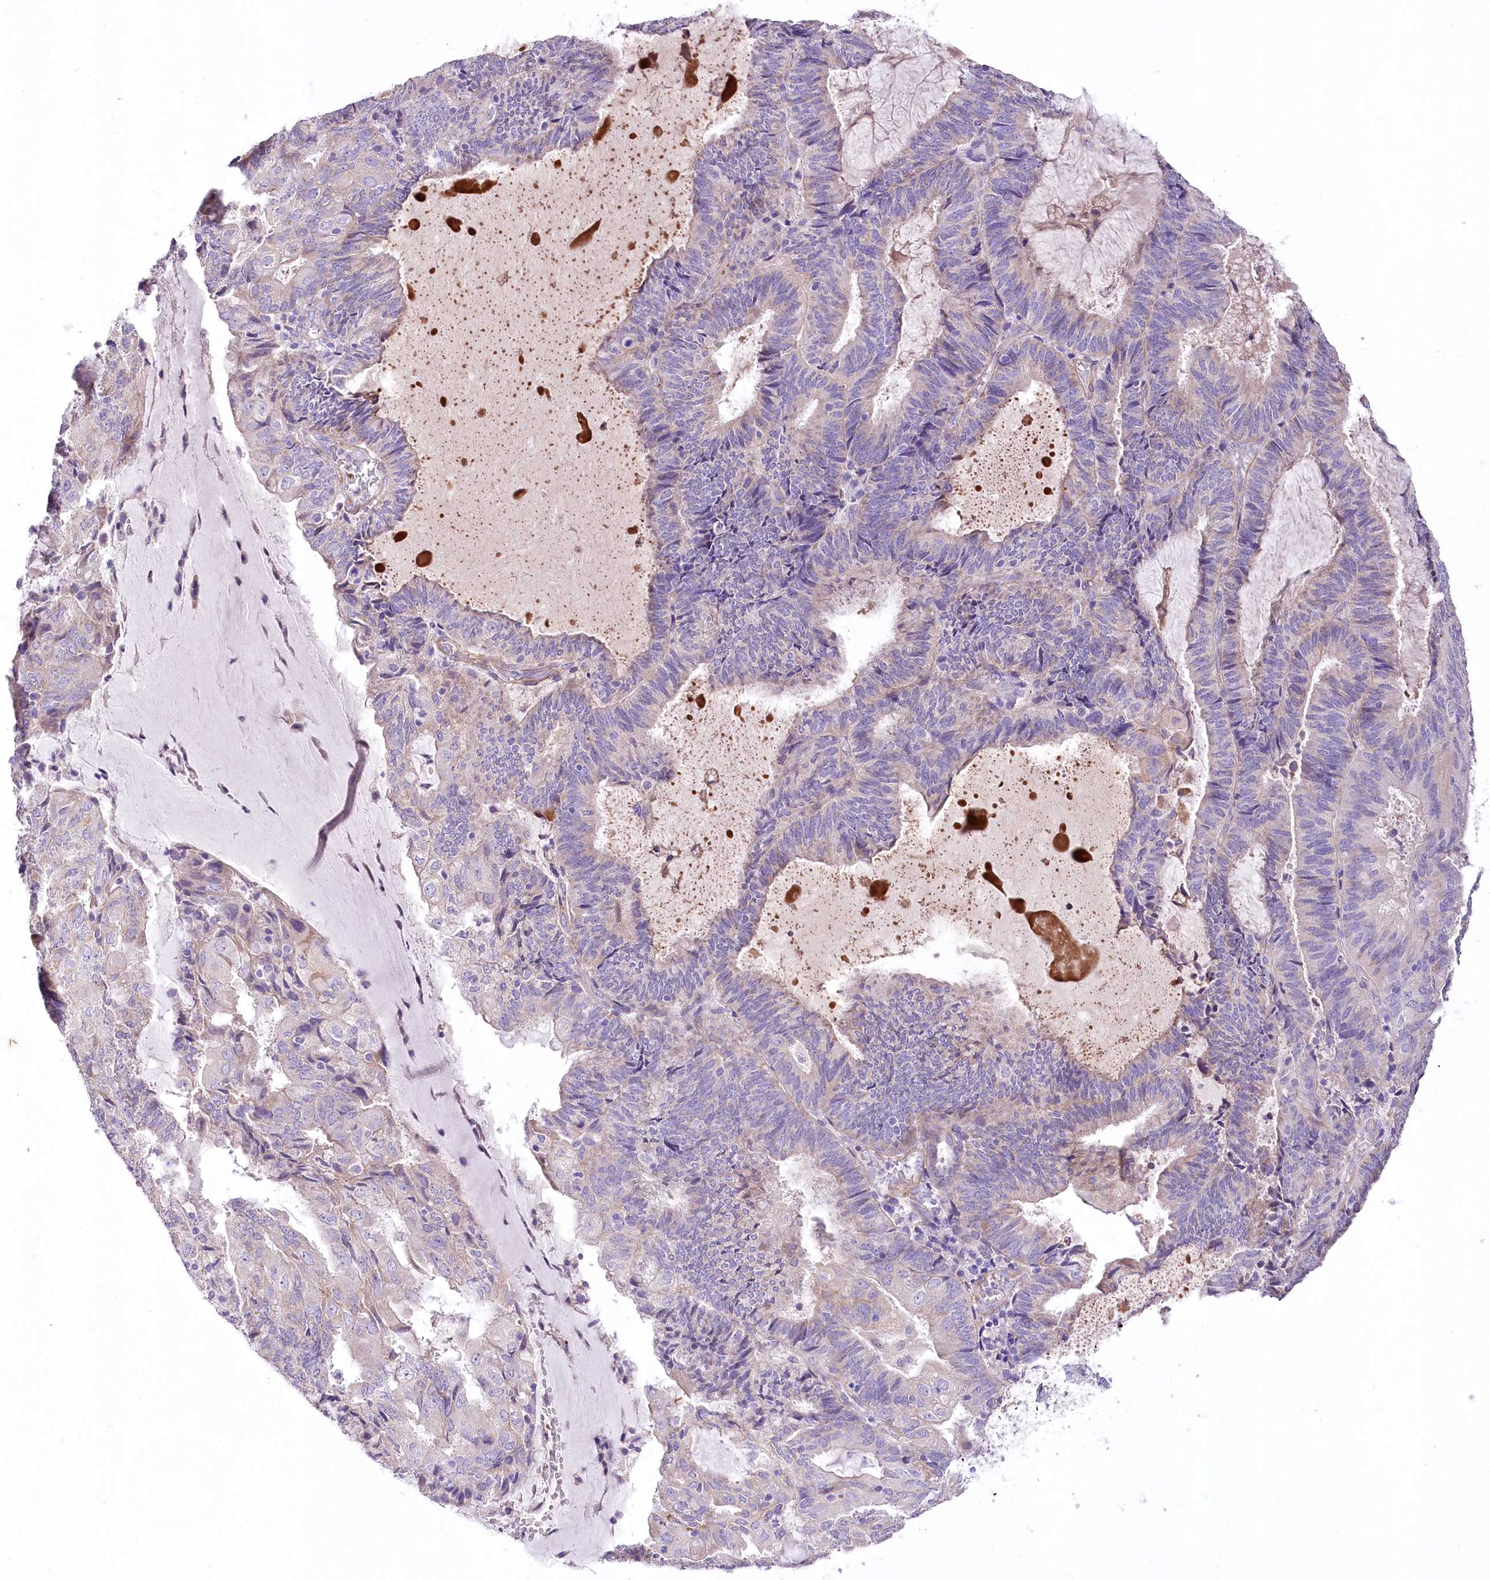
{"staining": {"intensity": "negative", "quantity": "none", "location": "none"}, "tissue": "endometrial cancer", "cell_type": "Tumor cells", "image_type": "cancer", "snomed": [{"axis": "morphology", "description": "Adenocarcinoma, NOS"}, {"axis": "topography", "description": "Endometrium"}], "caption": "An image of human endometrial adenocarcinoma is negative for staining in tumor cells.", "gene": "RDH16", "patient": {"sex": "female", "age": 81}}